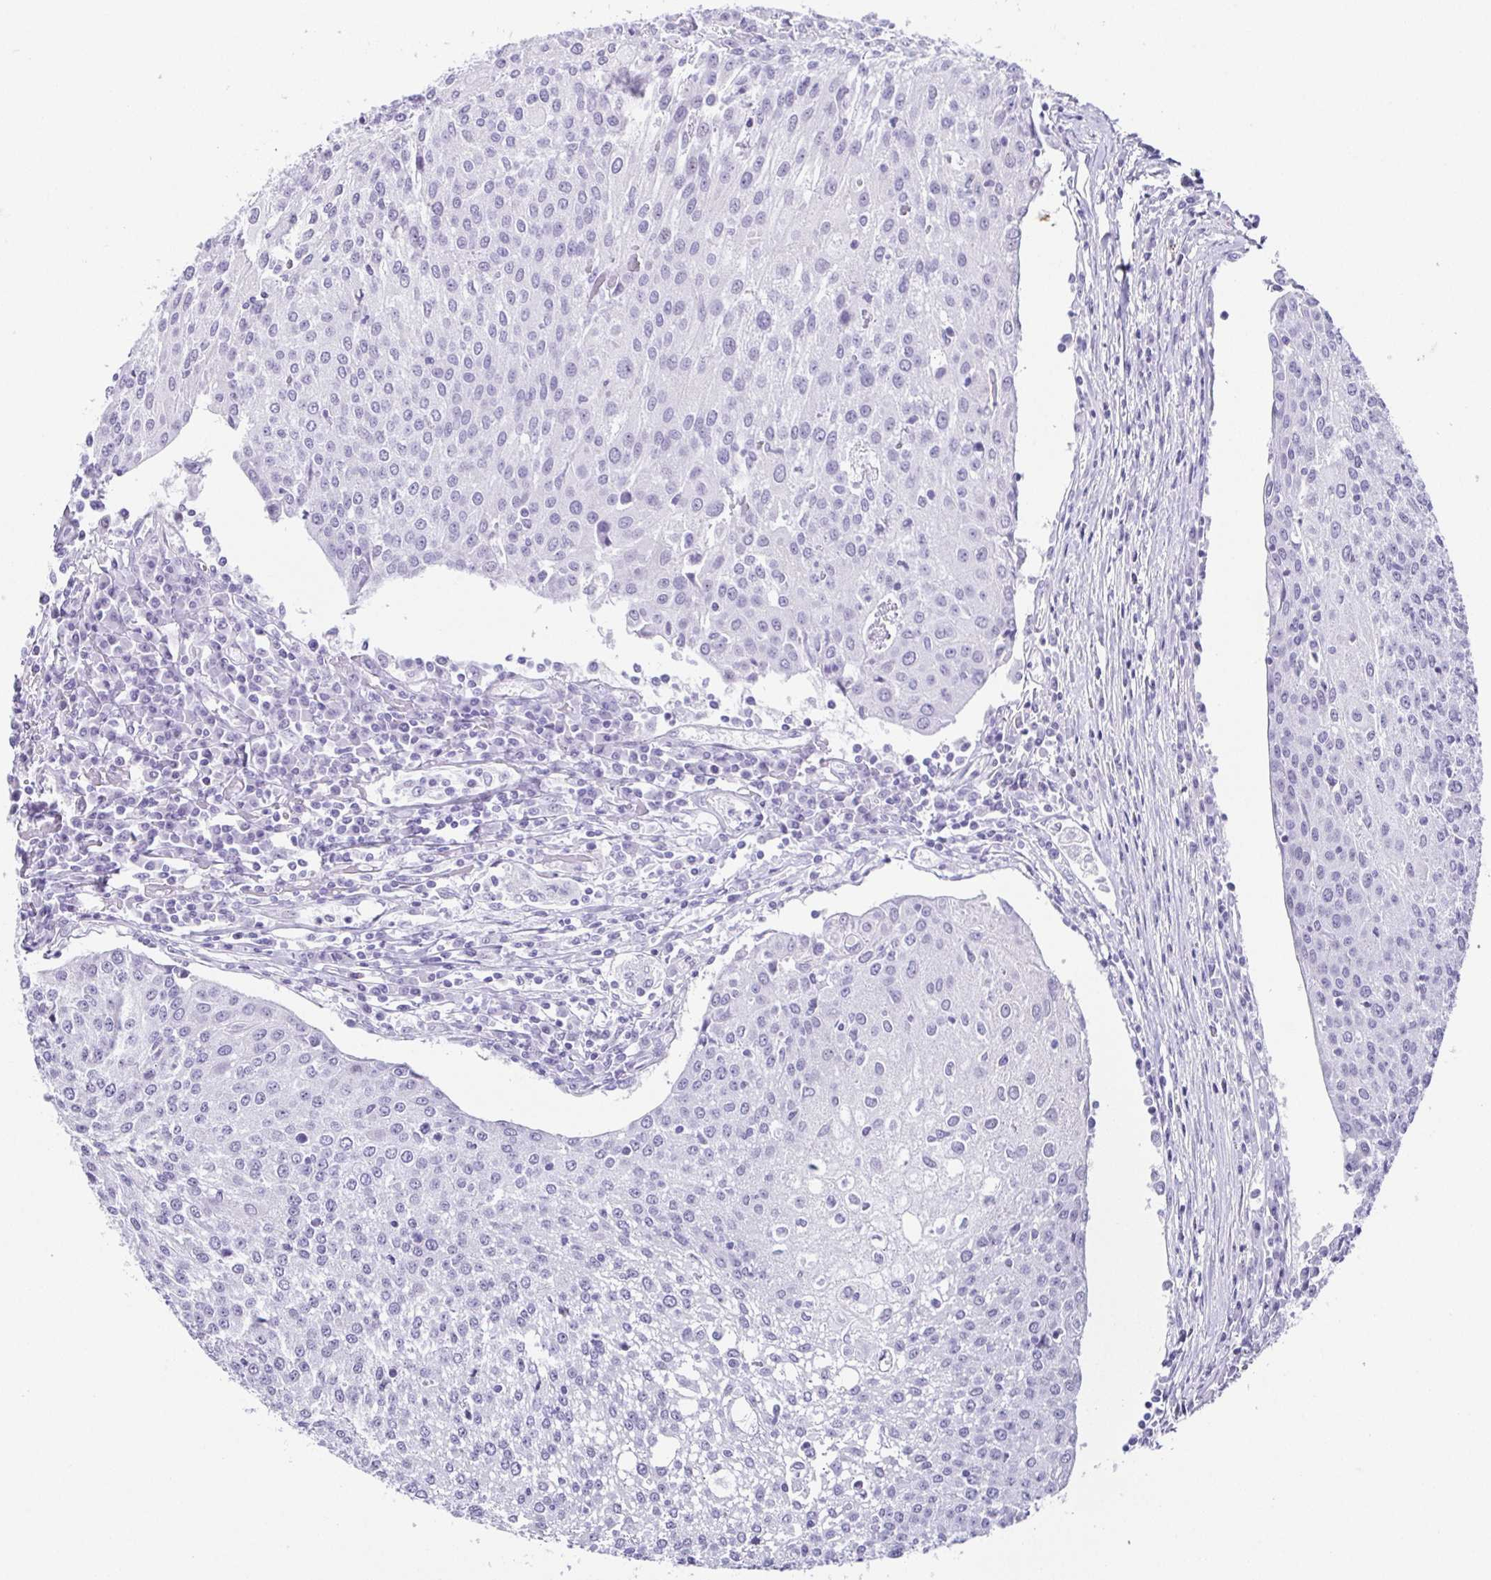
{"staining": {"intensity": "negative", "quantity": "none", "location": "none"}, "tissue": "urothelial cancer", "cell_type": "Tumor cells", "image_type": "cancer", "snomed": [{"axis": "morphology", "description": "Urothelial carcinoma, High grade"}, {"axis": "topography", "description": "Urinary bladder"}], "caption": "Human urothelial cancer stained for a protein using immunohistochemistry (IHC) displays no positivity in tumor cells.", "gene": "ESX1", "patient": {"sex": "female", "age": 85}}